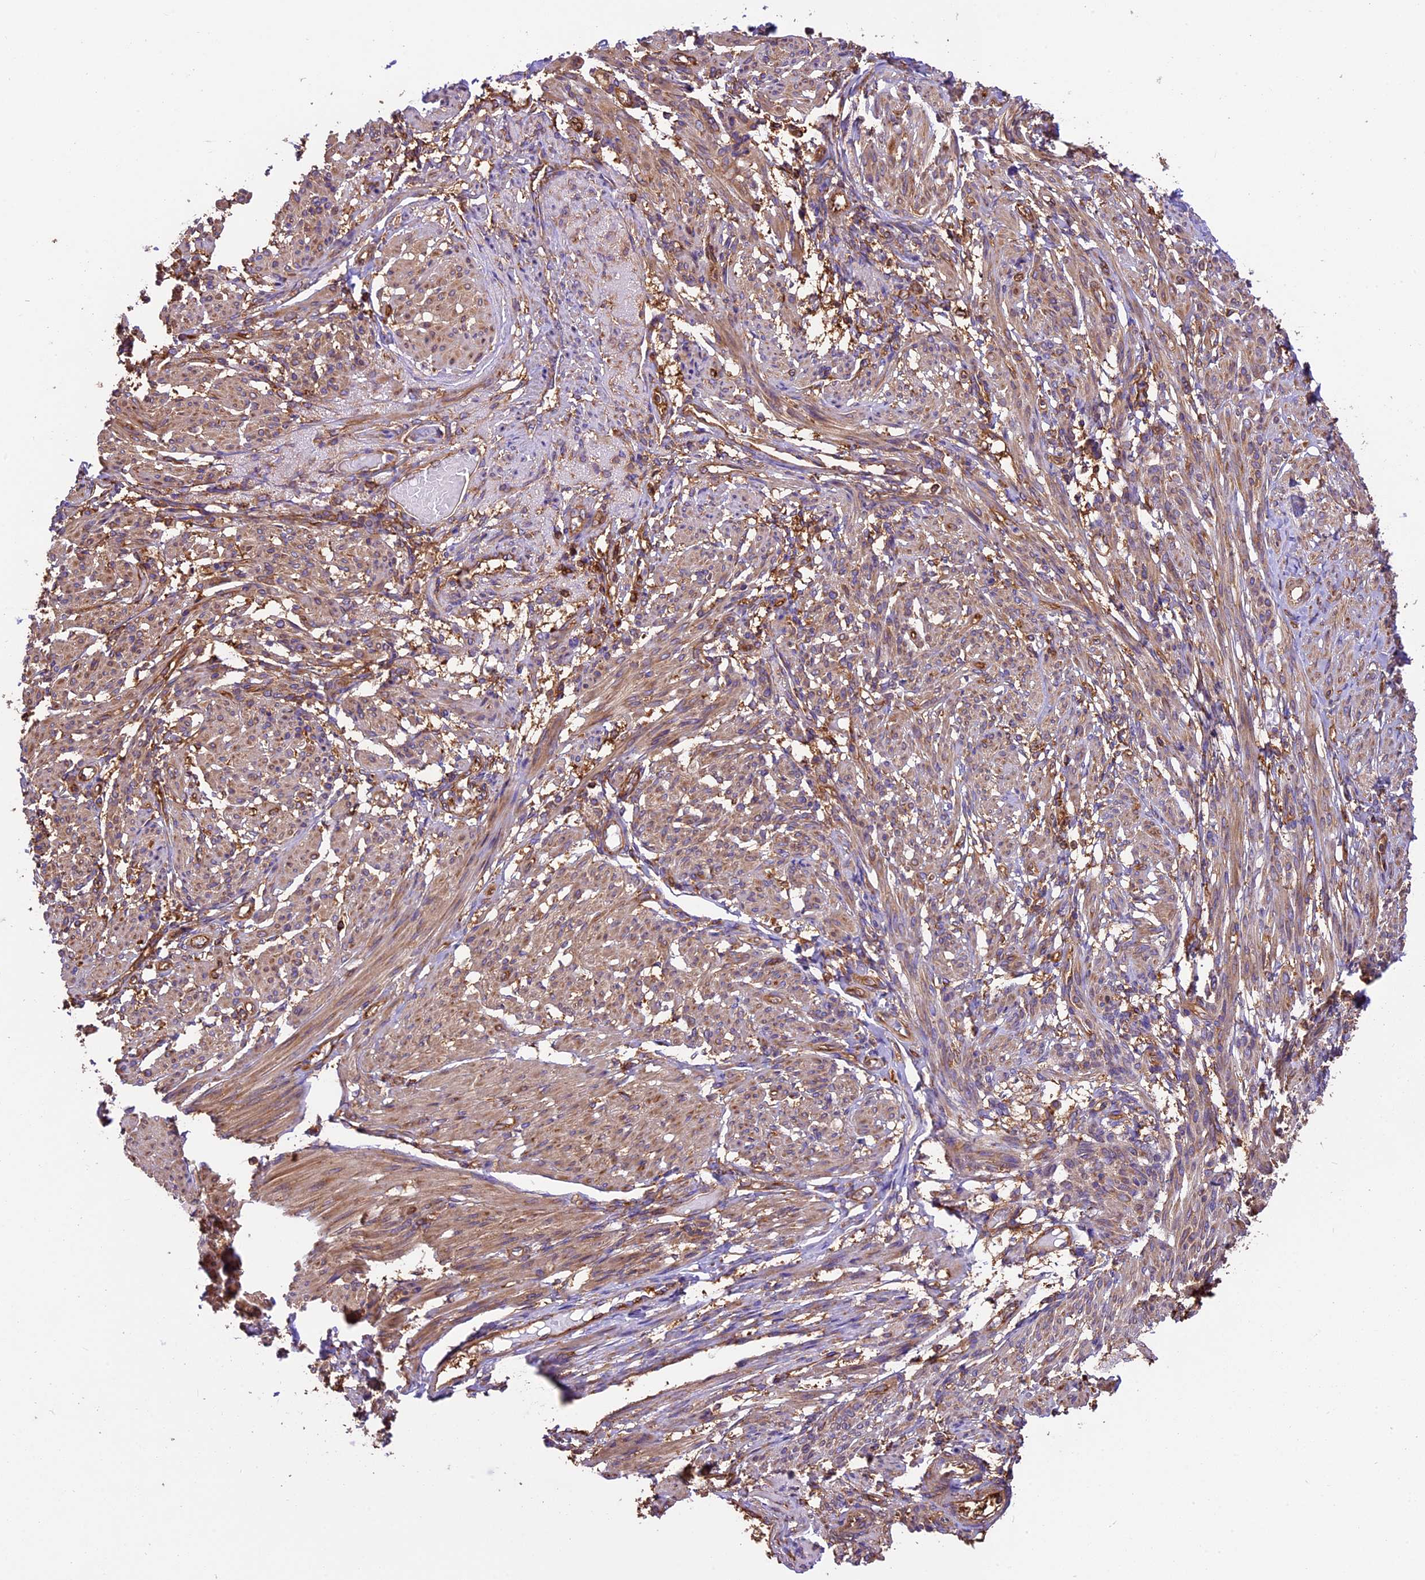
{"staining": {"intensity": "moderate", "quantity": "25%-75%", "location": "cytoplasmic/membranous"}, "tissue": "smooth muscle", "cell_type": "Smooth muscle cells", "image_type": "normal", "snomed": [{"axis": "morphology", "description": "Normal tissue, NOS"}, {"axis": "topography", "description": "Smooth muscle"}], "caption": "Smooth muscle stained for a protein (brown) demonstrates moderate cytoplasmic/membranous positive positivity in approximately 25%-75% of smooth muscle cells.", "gene": "KARS1", "patient": {"sex": "female", "age": 39}}